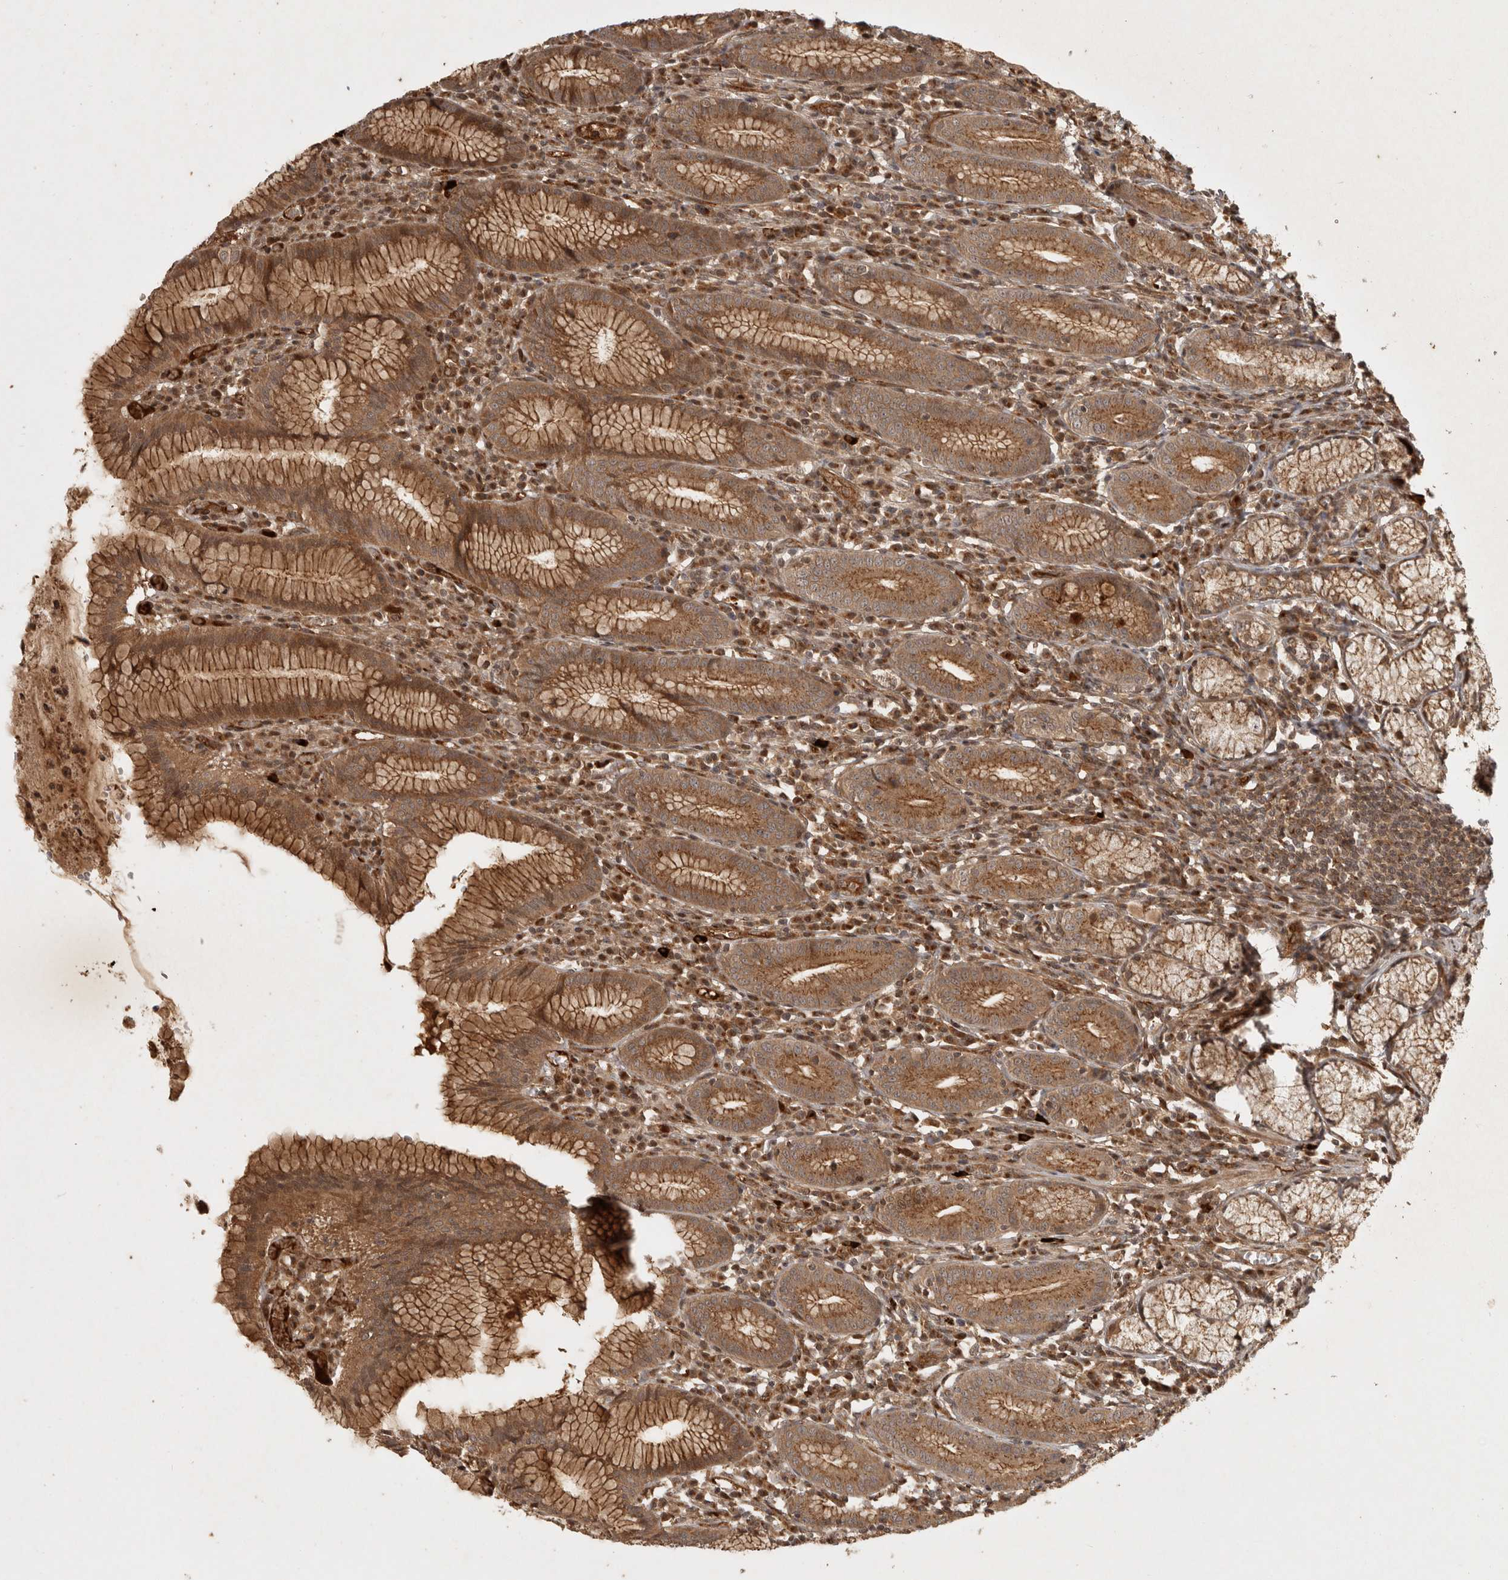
{"staining": {"intensity": "moderate", "quantity": ">75%", "location": "cytoplasmic/membranous"}, "tissue": "stomach", "cell_type": "Glandular cells", "image_type": "normal", "snomed": [{"axis": "morphology", "description": "Normal tissue, NOS"}, {"axis": "topography", "description": "Stomach"}], "caption": "Glandular cells reveal medium levels of moderate cytoplasmic/membranous positivity in about >75% of cells in normal human stomach. The staining was performed using DAB to visualize the protein expression in brown, while the nuclei were stained in blue with hematoxylin (Magnification: 20x).", "gene": "CAMSAP2", "patient": {"sex": "male", "age": 55}}